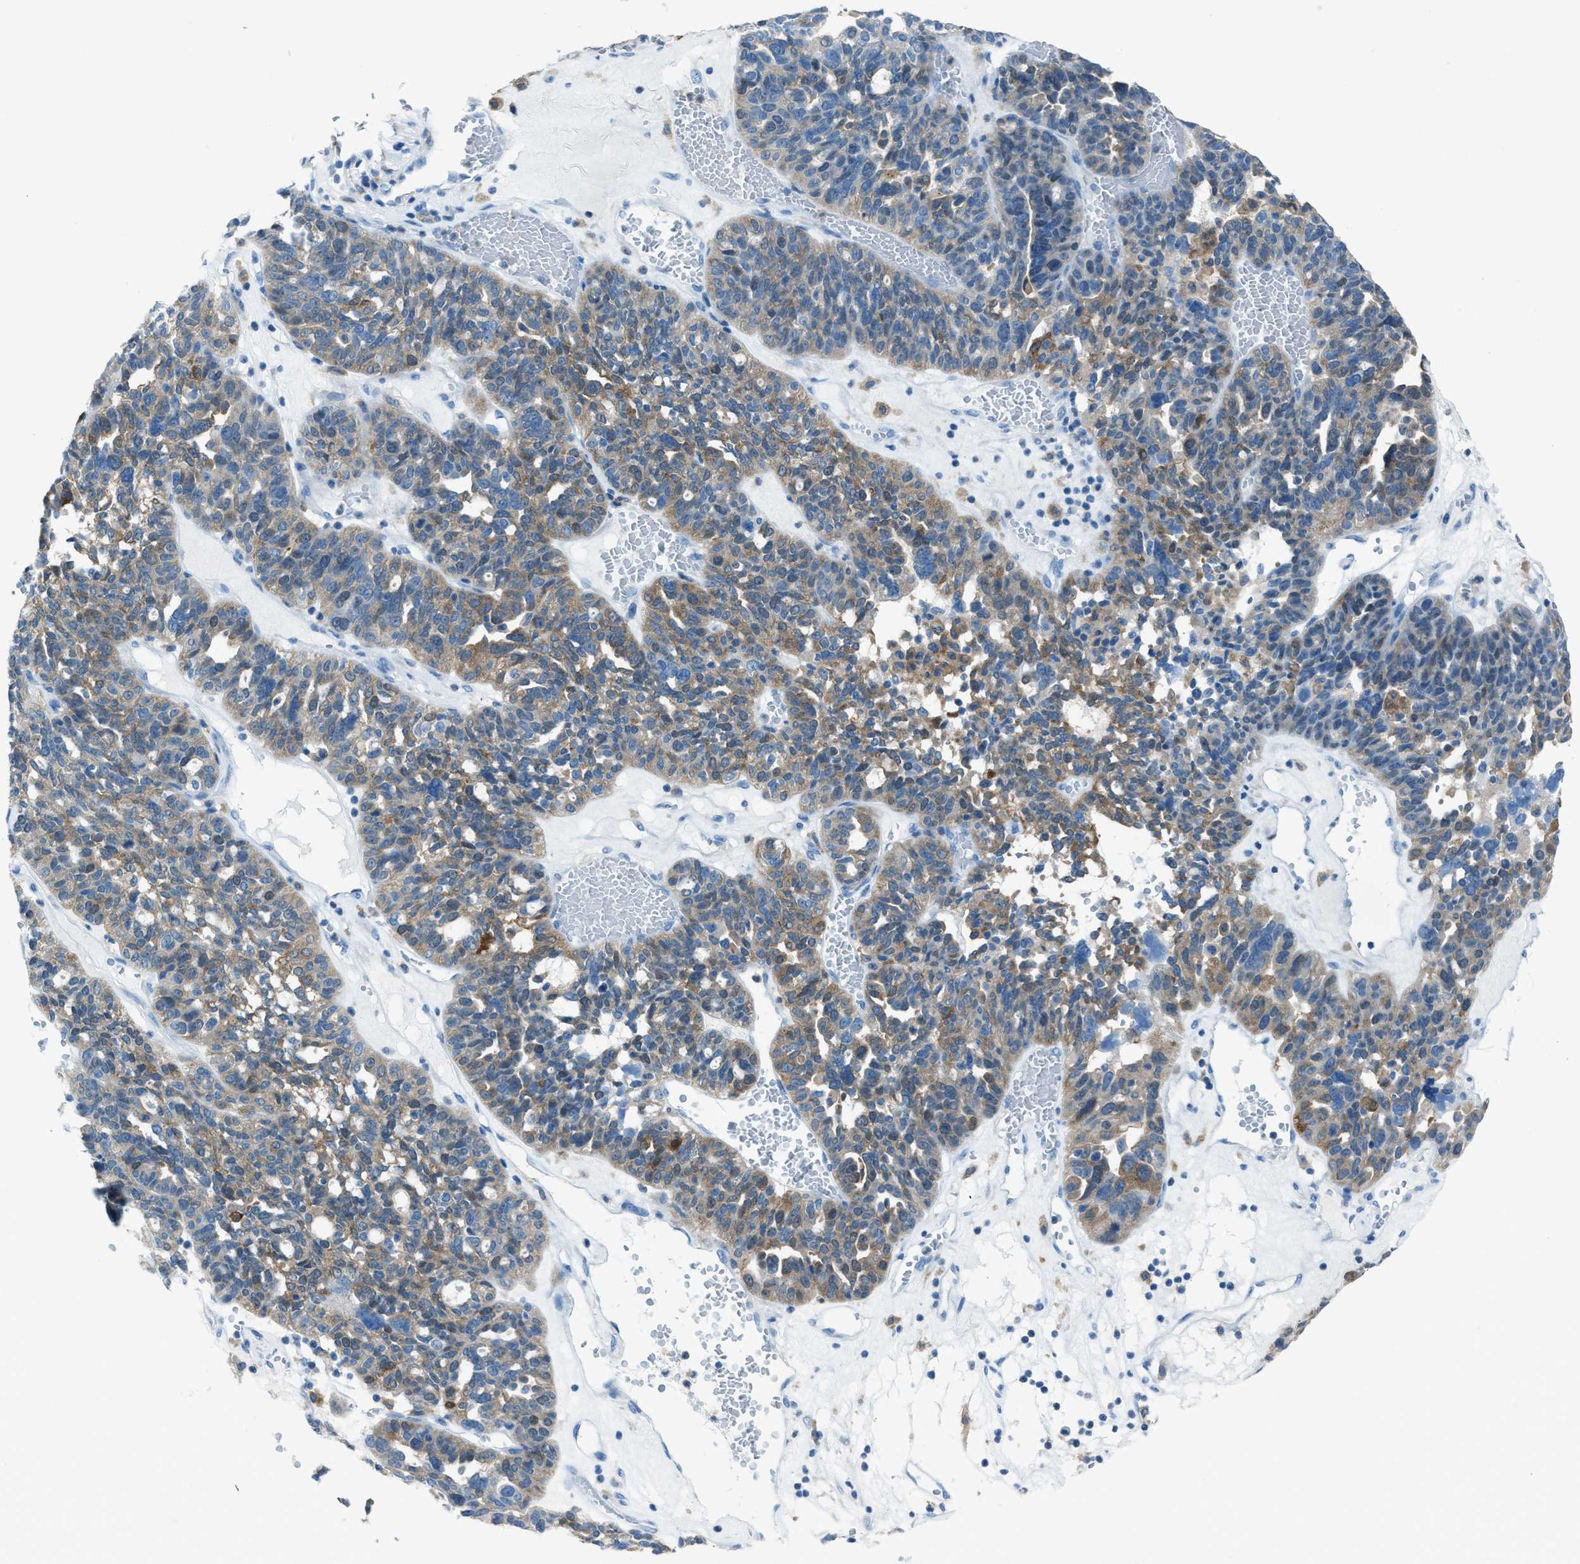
{"staining": {"intensity": "weak", "quantity": "25%-75%", "location": "cytoplasmic/membranous"}, "tissue": "ovarian cancer", "cell_type": "Tumor cells", "image_type": "cancer", "snomed": [{"axis": "morphology", "description": "Cystadenocarcinoma, serous, NOS"}, {"axis": "topography", "description": "Ovary"}], "caption": "This photomicrograph shows immunohistochemistry staining of human serous cystadenocarcinoma (ovarian), with low weak cytoplasmic/membranous staining in approximately 25%-75% of tumor cells.", "gene": "MATCAP2", "patient": {"sex": "female", "age": 59}}